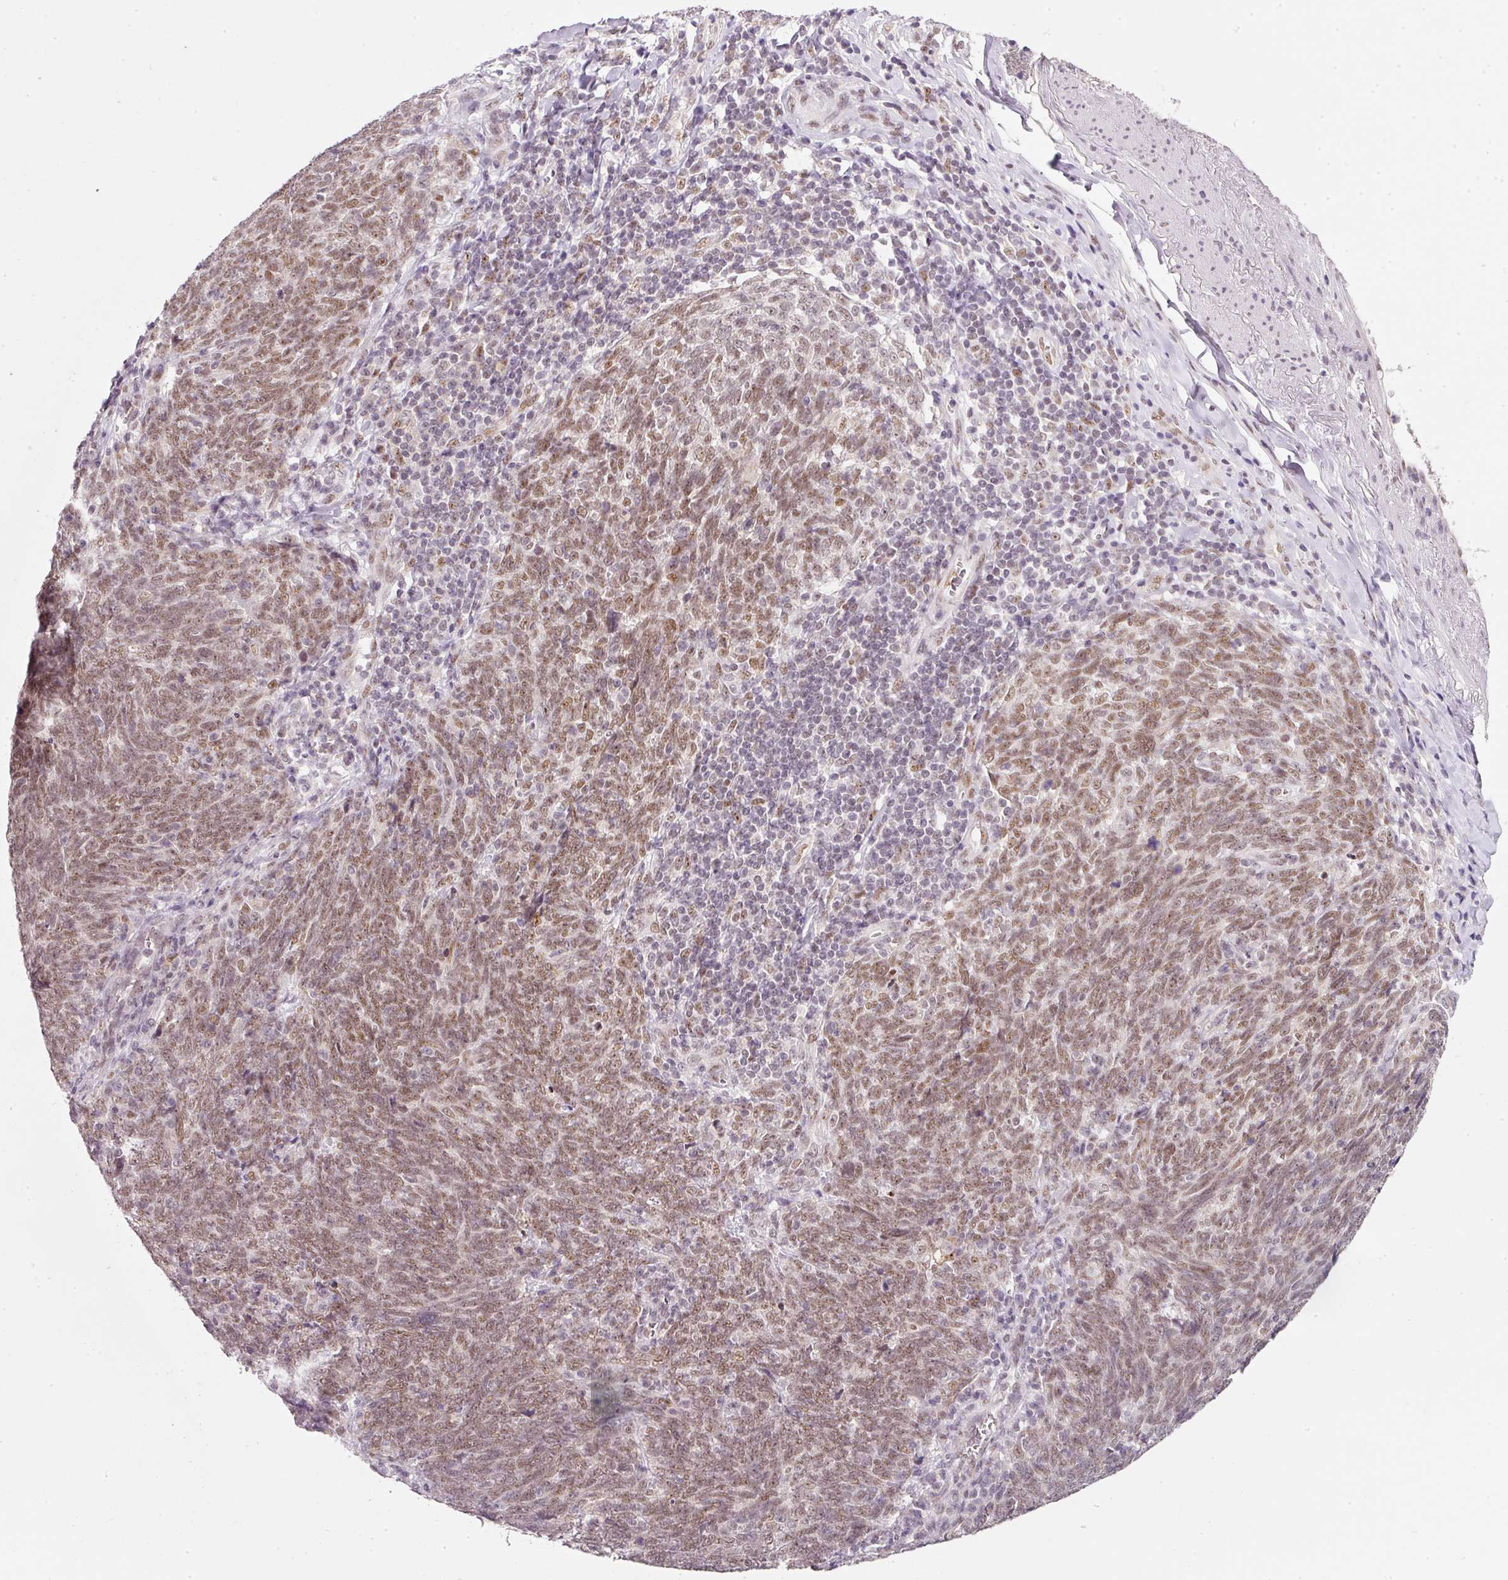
{"staining": {"intensity": "moderate", "quantity": ">75%", "location": "nuclear"}, "tissue": "lung cancer", "cell_type": "Tumor cells", "image_type": "cancer", "snomed": [{"axis": "morphology", "description": "Squamous cell carcinoma, NOS"}, {"axis": "topography", "description": "Lung"}], "caption": "DAB (3,3'-diaminobenzidine) immunohistochemical staining of human lung cancer (squamous cell carcinoma) demonstrates moderate nuclear protein positivity in about >75% of tumor cells. (DAB (3,3'-diaminobenzidine) IHC with brightfield microscopy, high magnification).", "gene": "FSTL3", "patient": {"sex": "female", "age": 72}}